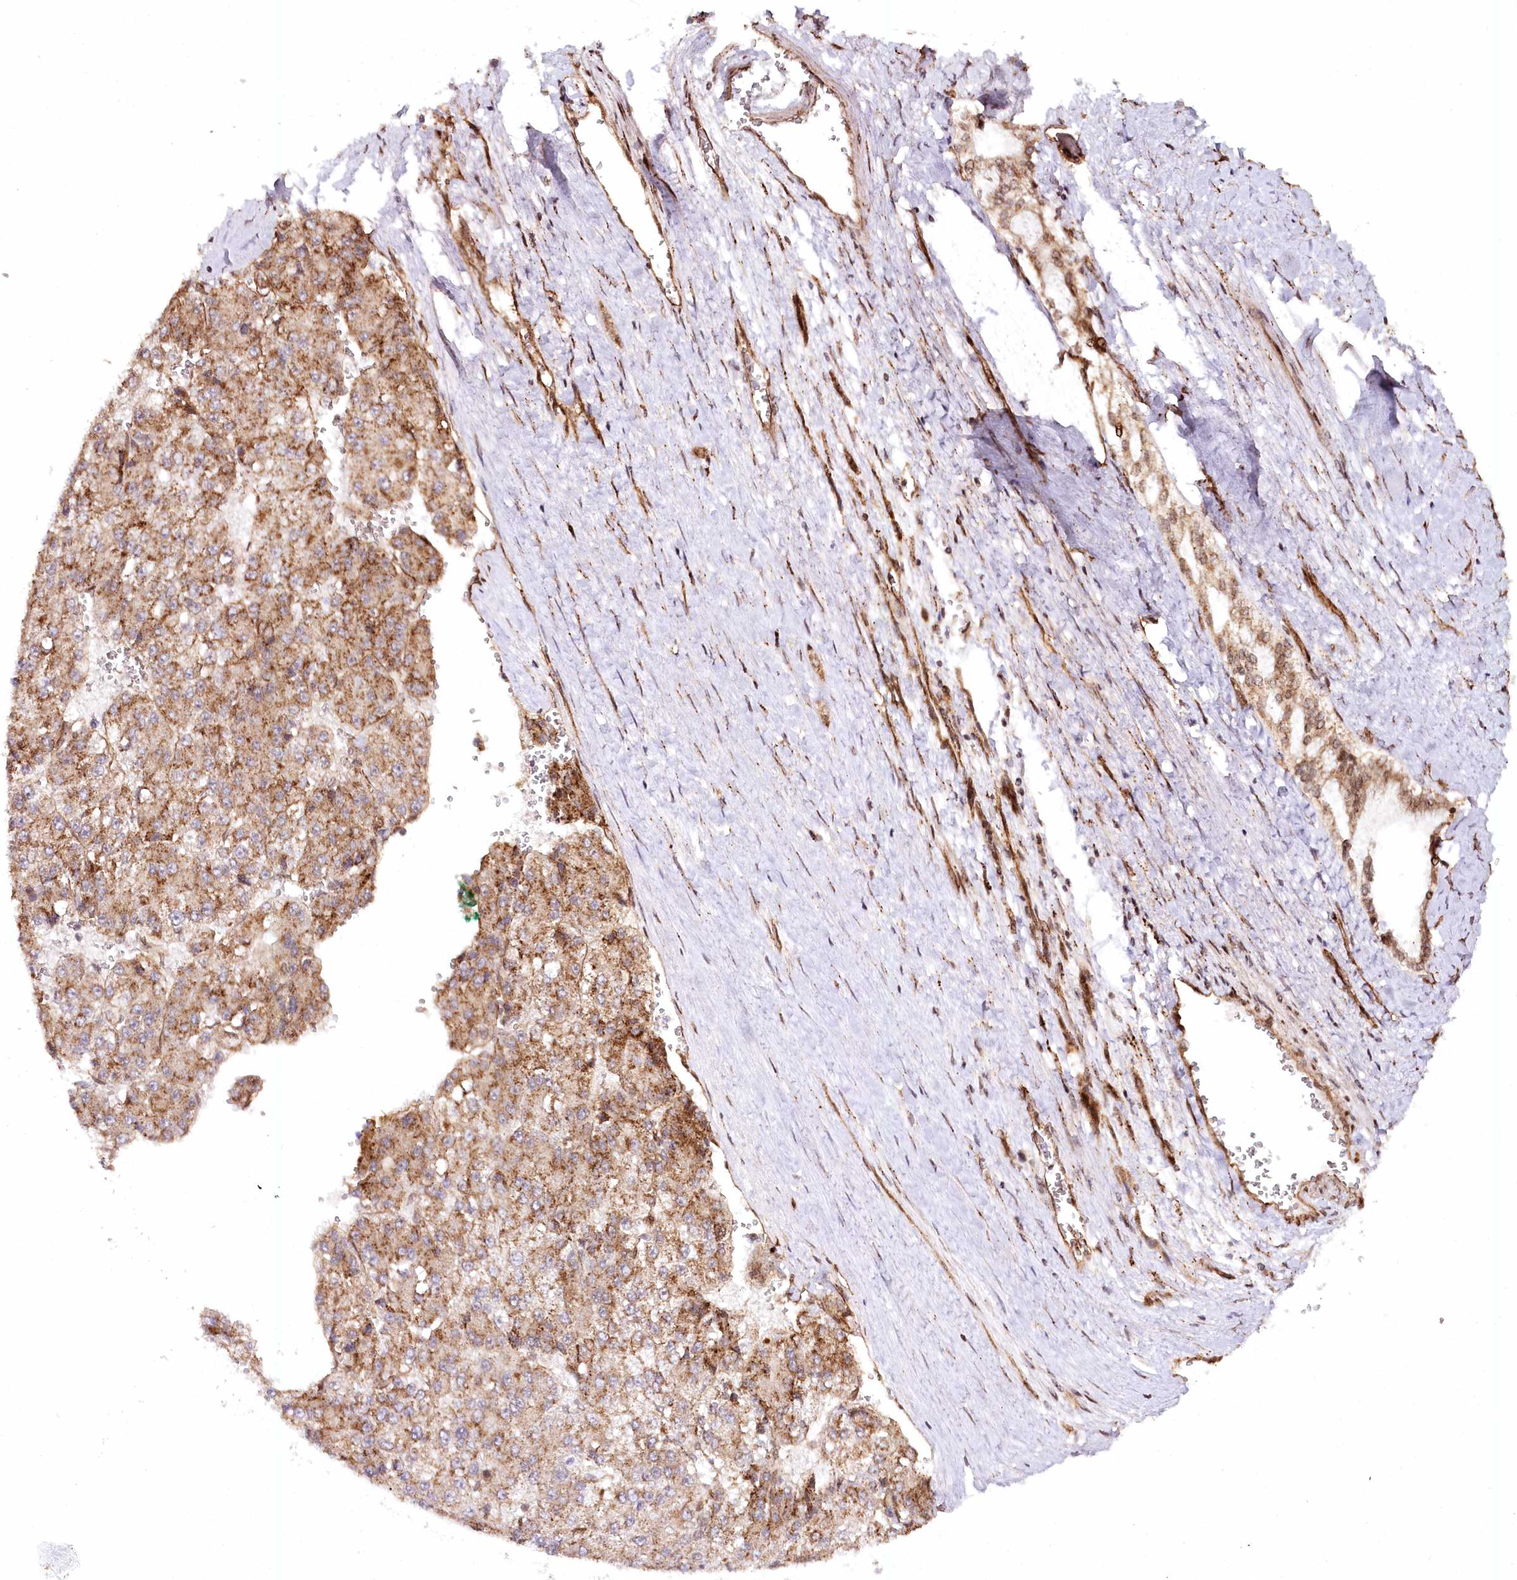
{"staining": {"intensity": "moderate", "quantity": ">75%", "location": "cytoplasmic/membranous"}, "tissue": "liver cancer", "cell_type": "Tumor cells", "image_type": "cancer", "snomed": [{"axis": "morphology", "description": "Carcinoma, Hepatocellular, NOS"}, {"axis": "topography", "description": "Liver"}], "caption": "A high-resolution micrograph shows immunohistochemistry staining of liver hepatocellular carcinoma, which exhibits moderate cytoplasmic/membranous positivity in about >75% of tumor cells.", "gene": "COPG1", "patient": {"sex": "female", "age": 73}}